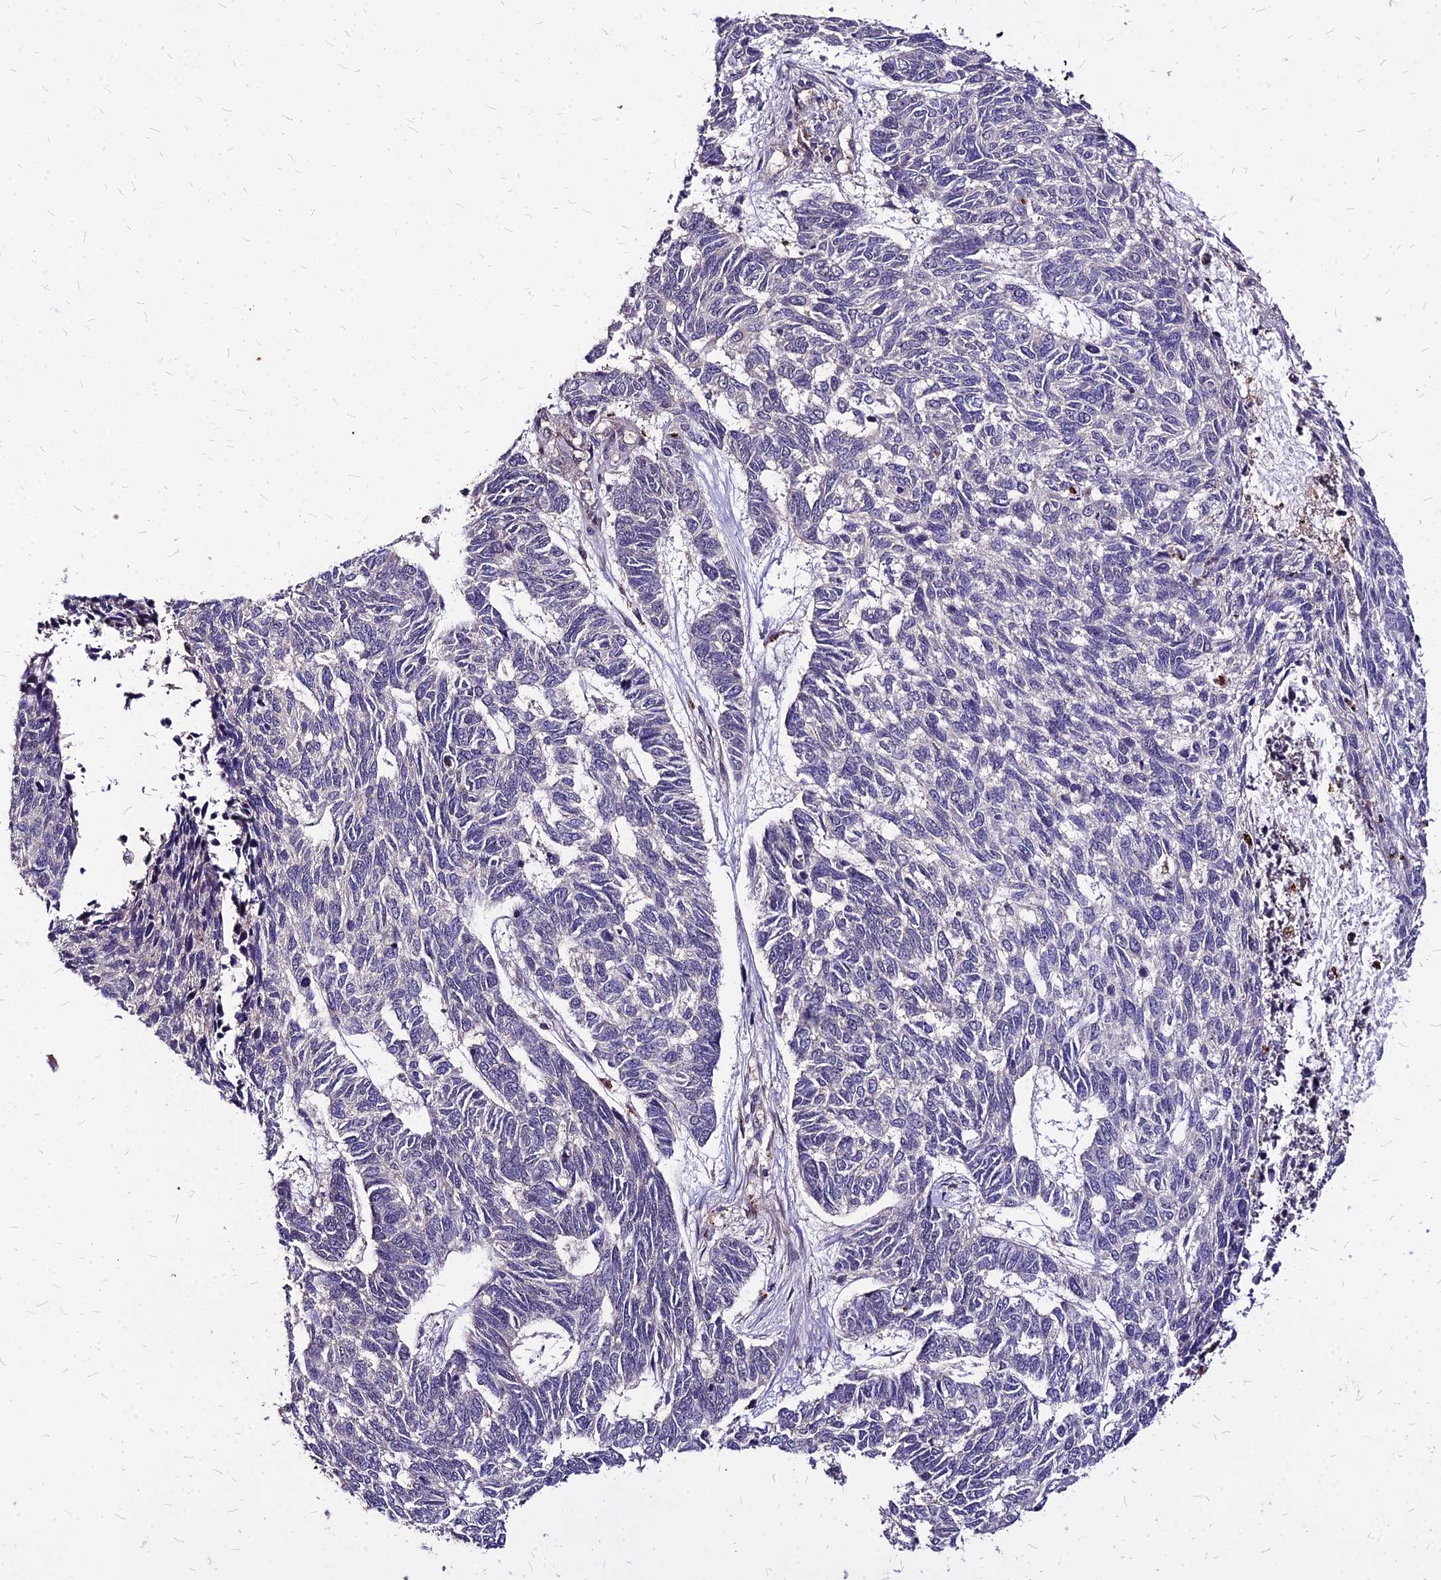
{"staining": {"intensity": "negative", "quantity": "none", "location": "none"}, "tissue": "skin cancer", "cell_type": "Tumor cells", "image_type": "cancer", "snomed": [{"axis": "morphology", "description": "Basal cell carcinoma"}, {"axis": "topography", "description": "Skin"}], "caption": "DAB (3,3'-diaminobenzidine) immunohistochemical staining of skin cancer reveals no significant staining in tumor cells.", "gene": "APBA3", "patient": {"sex": "female", "age": 65}}